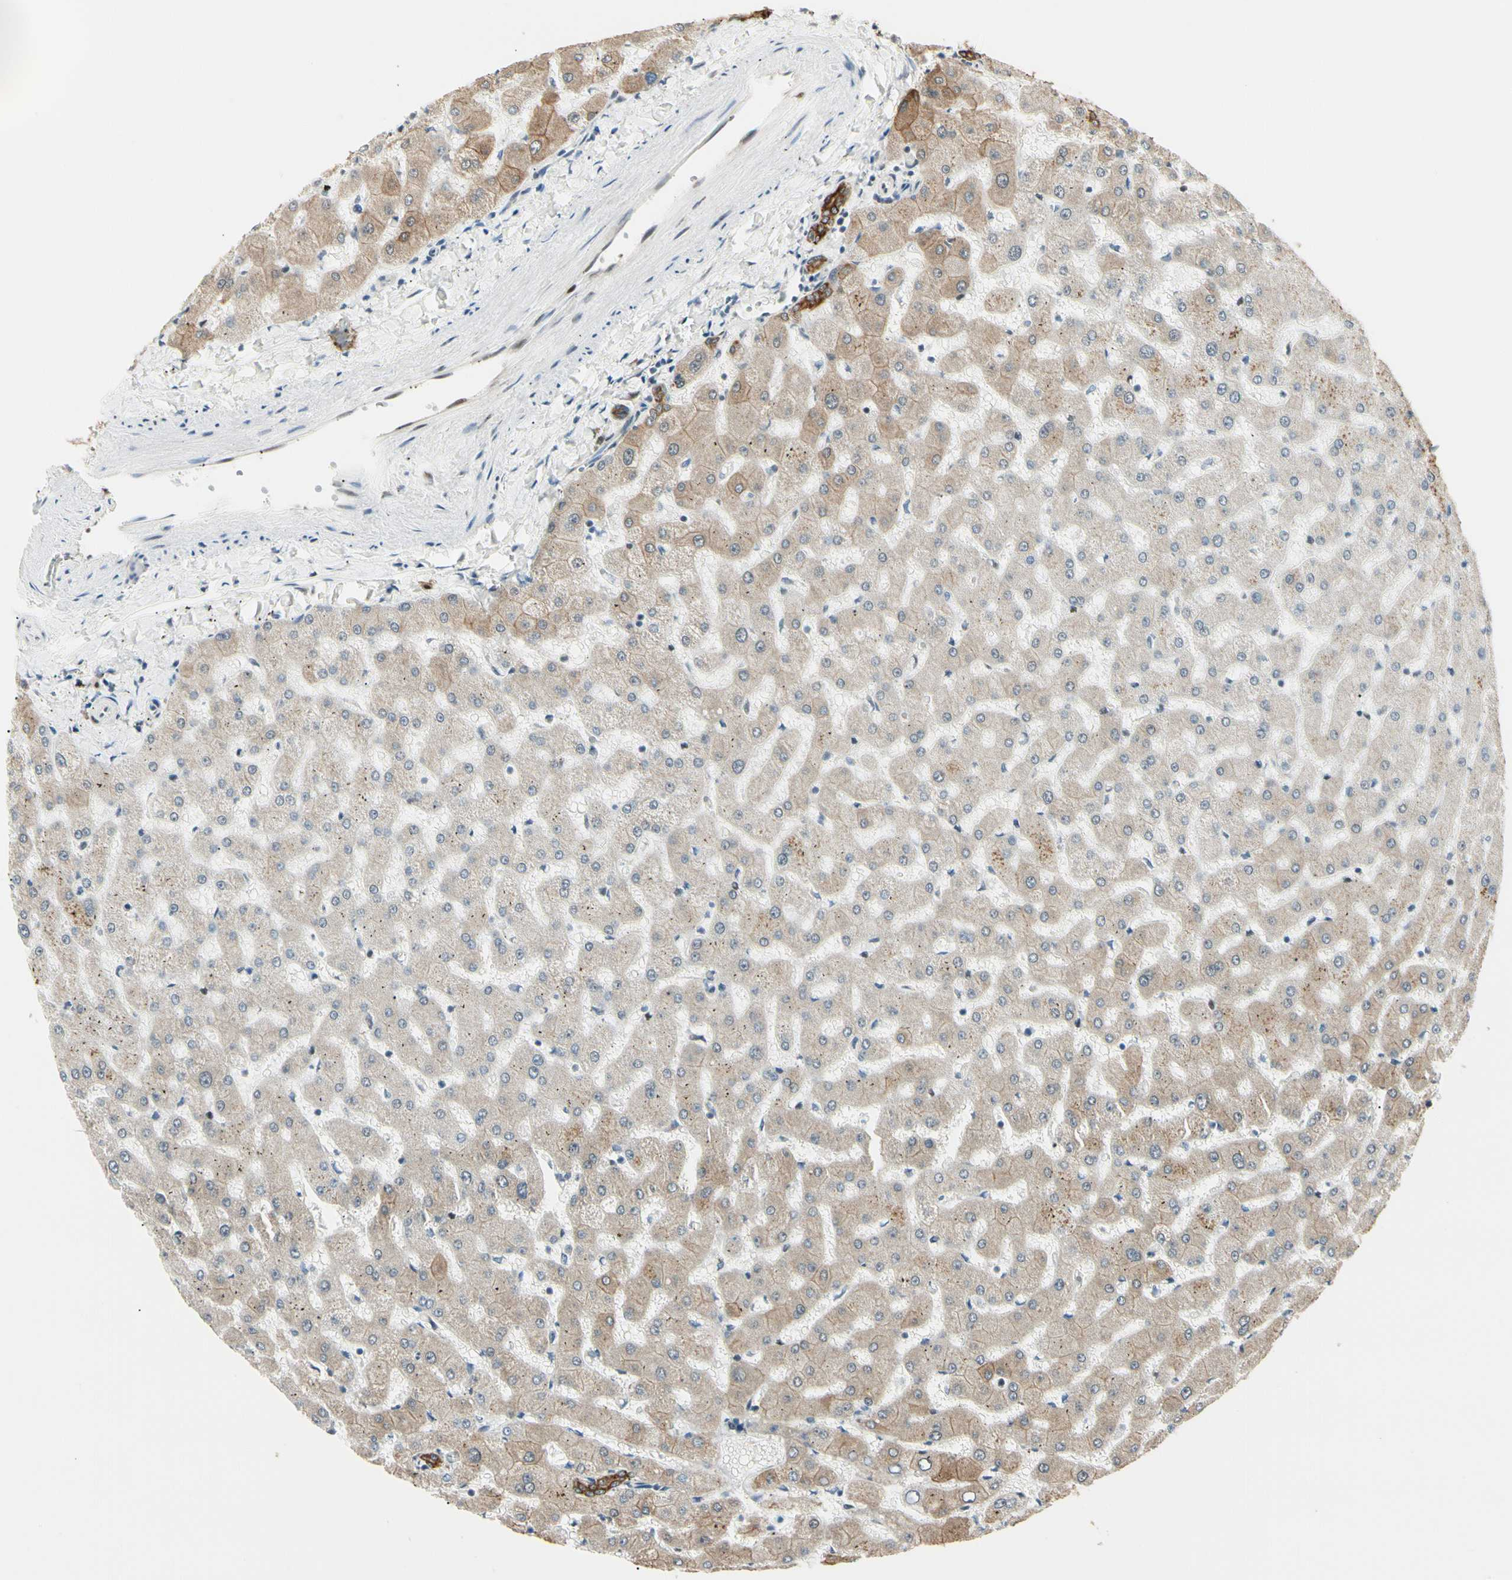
{"staining": {"intensity": "strong", "quantity": ">75%", "location": "cytoplasmic/membranous"}, "tissue": "liver", "cell_type": "Cholangiocytes", "image_type": "normal", "snomed": [{"axis": "morphology", "description": "Normal tissue, NOS"}, {"axis": "topography", "description": "Liver"}], "caption": "Strong cytoplasmic/membranous protein positivity is present in approximately >75% of cholangiocytes in liver.", "gene": "ATXN1", "patient": {"sex": "female", "age": 63}}